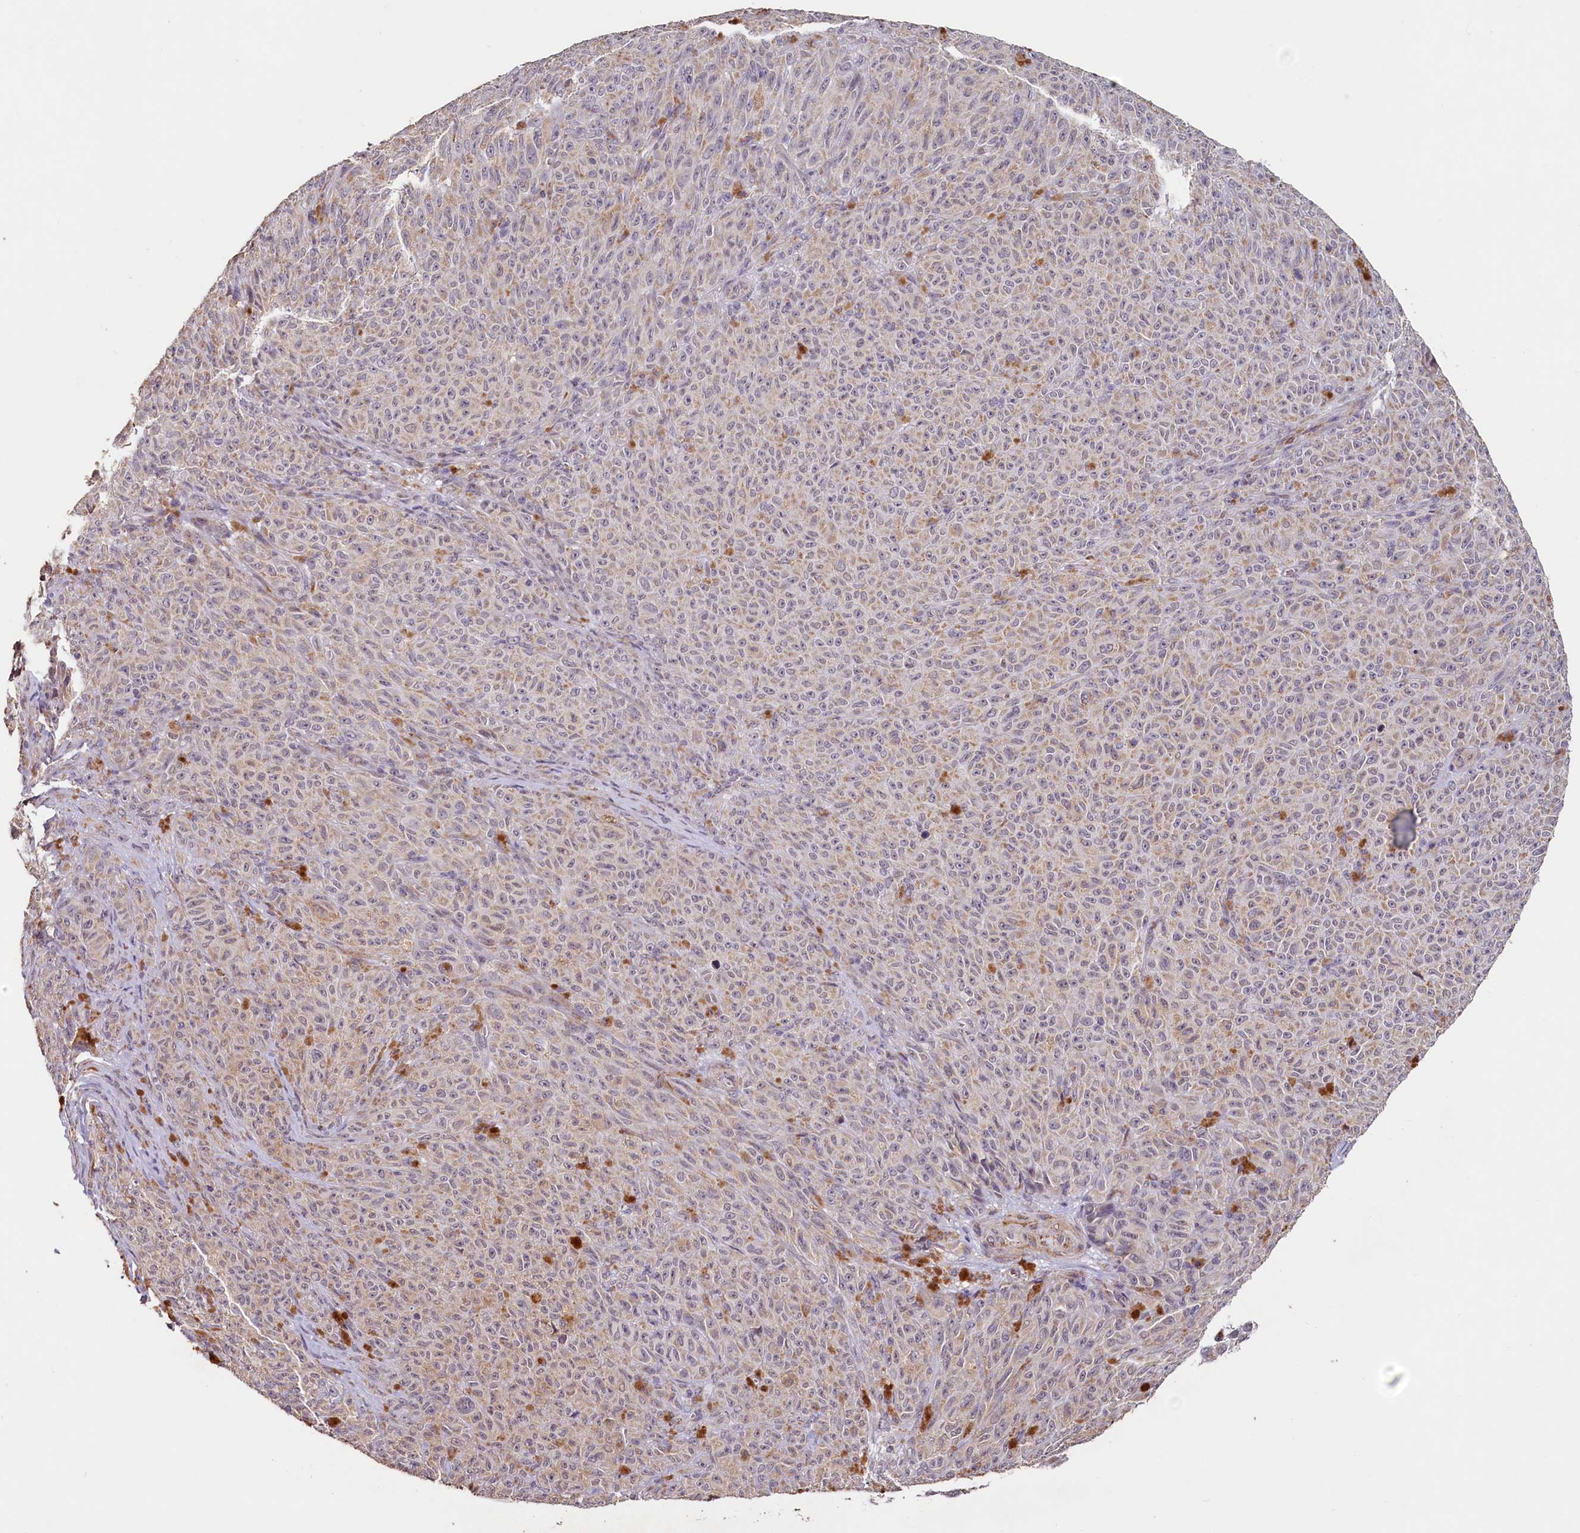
{"staining": {"intensity": "weak", "quantity": "25%-75%", "location": "cytoplasmic/membranous"}, "tissue": "melanoma", "cell_type": "Tumor cells", "image_type": "cancer", "snomed": [{"axis": "morphology", "description": "Malignant melanoma, NOS"}, {"axis": "topography", "description": "Skin"}], "caption": "Melanoma stained with a protein marker displays weak staining in tumor cells.", "gene": "PDE6D", "patient": {"sex": "female", "age": 82}}